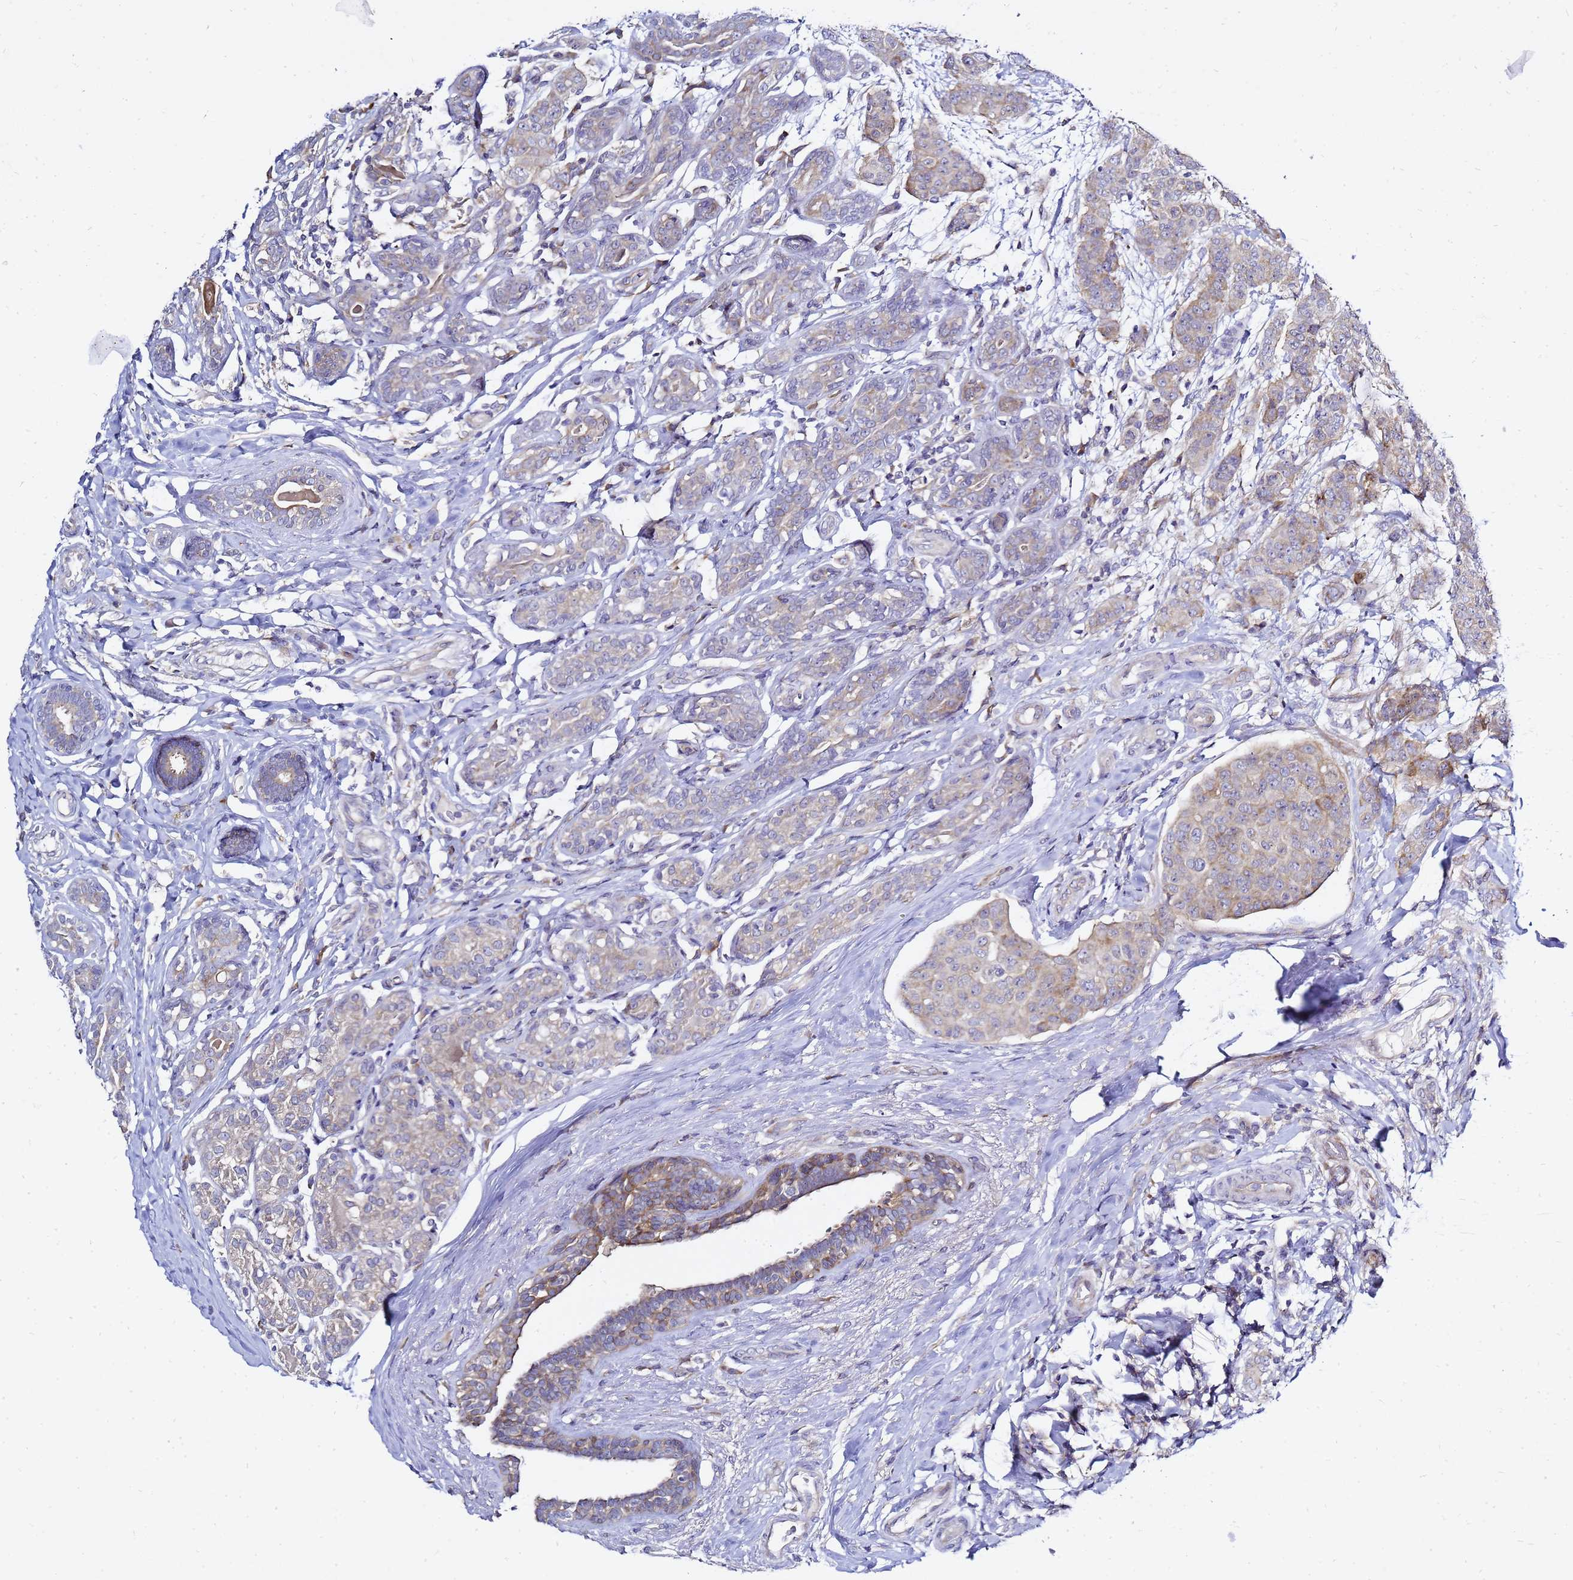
{"staining": {"intensity": "weak", "quantity": "25%-75%", "location": "cytoplasmic/membranous"}, "tissue": "breast cancer", "cell_type": "Tumor cells", "image_type": "cancer", "snomed": [{"axis": "morphology", "description": "Duct carcinoma"}, {"axis": "topography", "description": "Breast"}], "caption": "Protein expression analysis of human invasive ductal carcinoma (breast) reveals weak cytoplasmic/membranous staining in approximately 25%-75% of tumor cells. The staining was performed using DAB, with brown indicating positive protein expression. Nuclei are stained blue with hematoxylin.", "gene": "MON1B", "patient": {"sex": "female", "age": 40}}